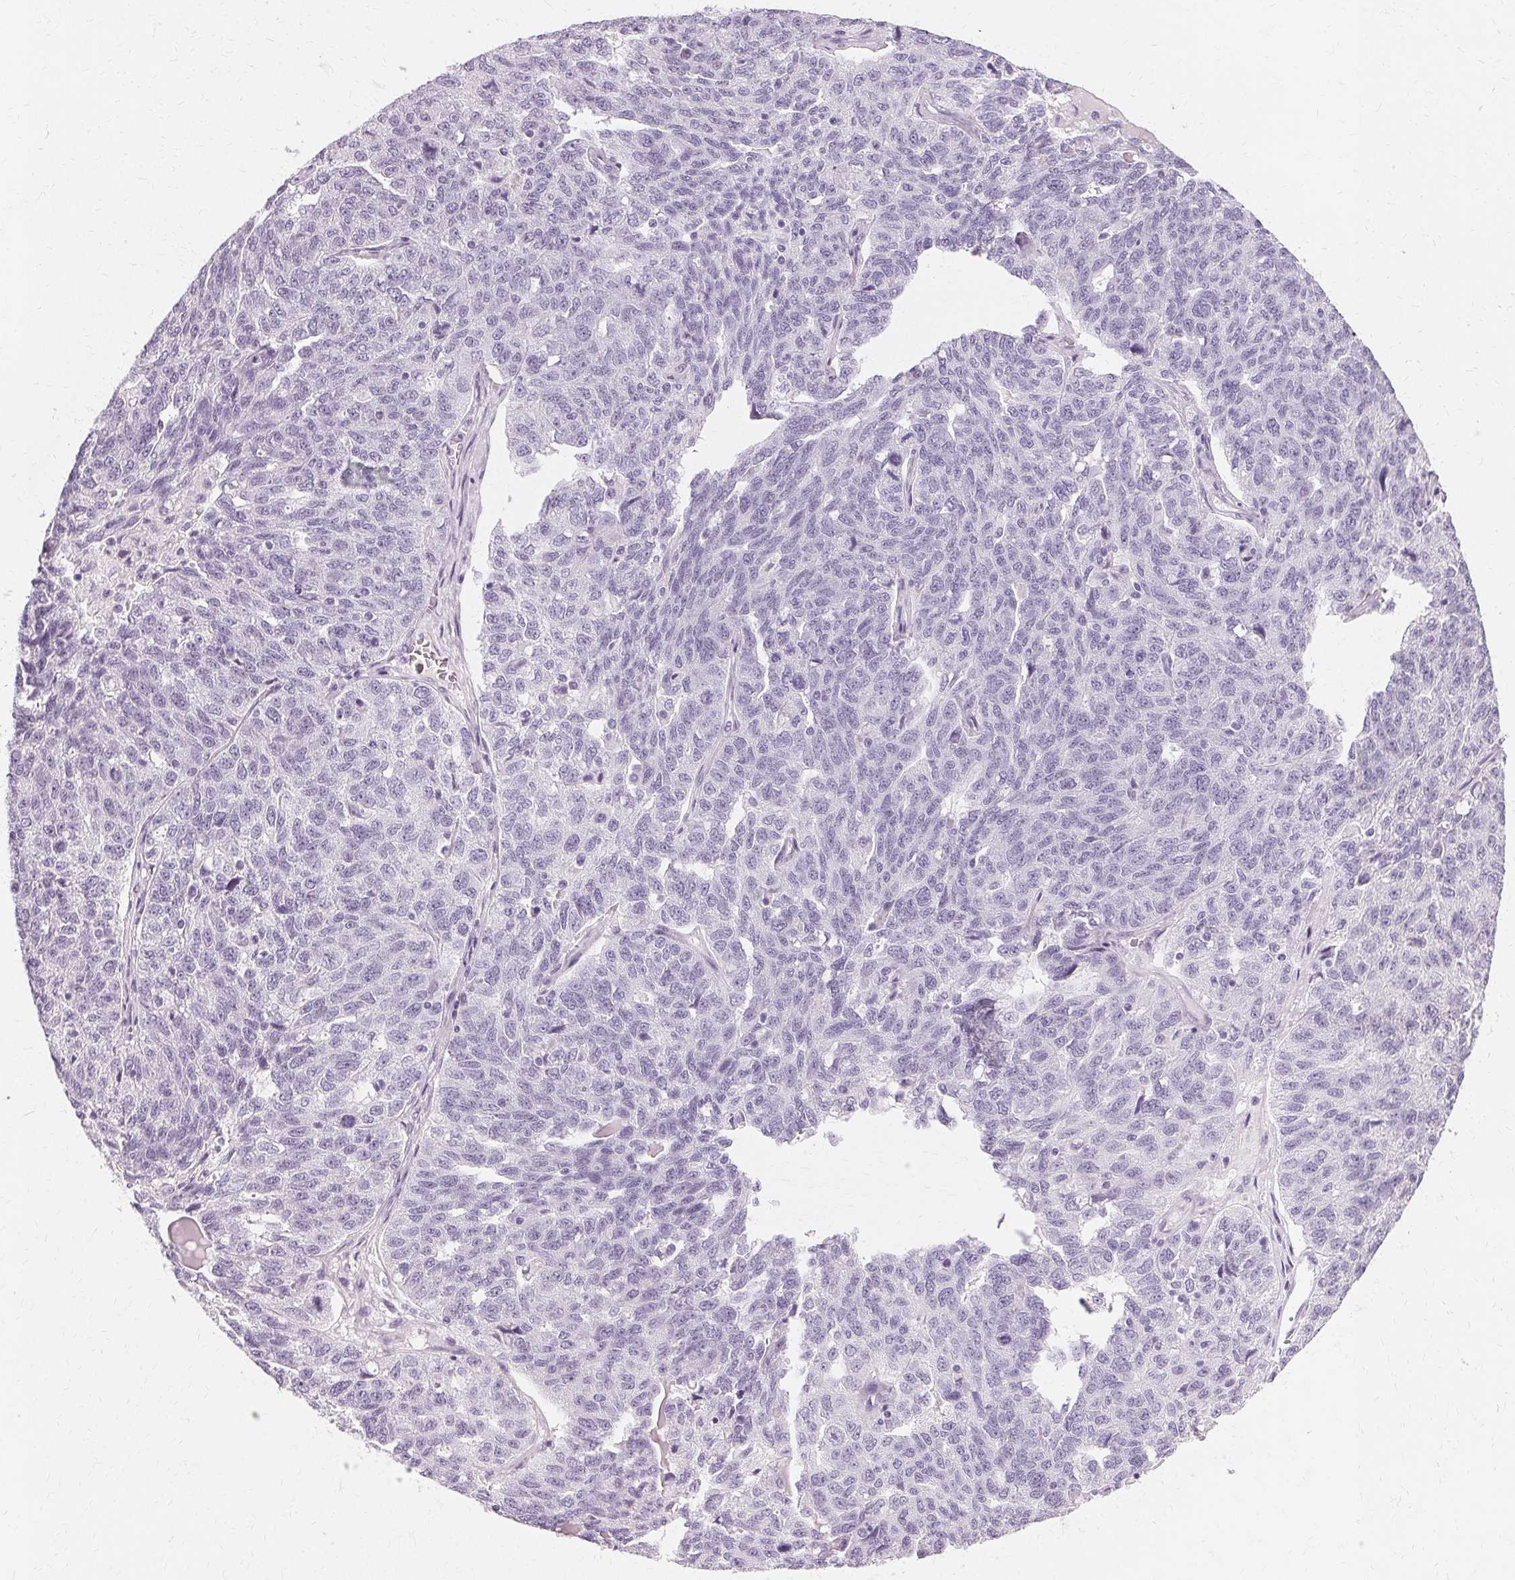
{"staining": {"intensity": "negative", "quantity": "none", "location": "none"}, "tissue": "ovarian cancer", "cell_type": "Tumor cells", "image_type": "cancer", "snomed": [{"axis": "morphology", "description": "Cystadenocarcinoma, serous, NOS"}, {"axis": "topography", "description": "Ovary"}], "caption": "High magnification brightfield microscopy of ovarian cancer stained with DAB (3,3'-diaminobenzidine) (brown) and counterstained with hematoxylin (blue): tumor cells show no significant positivity.", "gene": "KRT6C", "patient": {"sex": "female", "age": 71}}